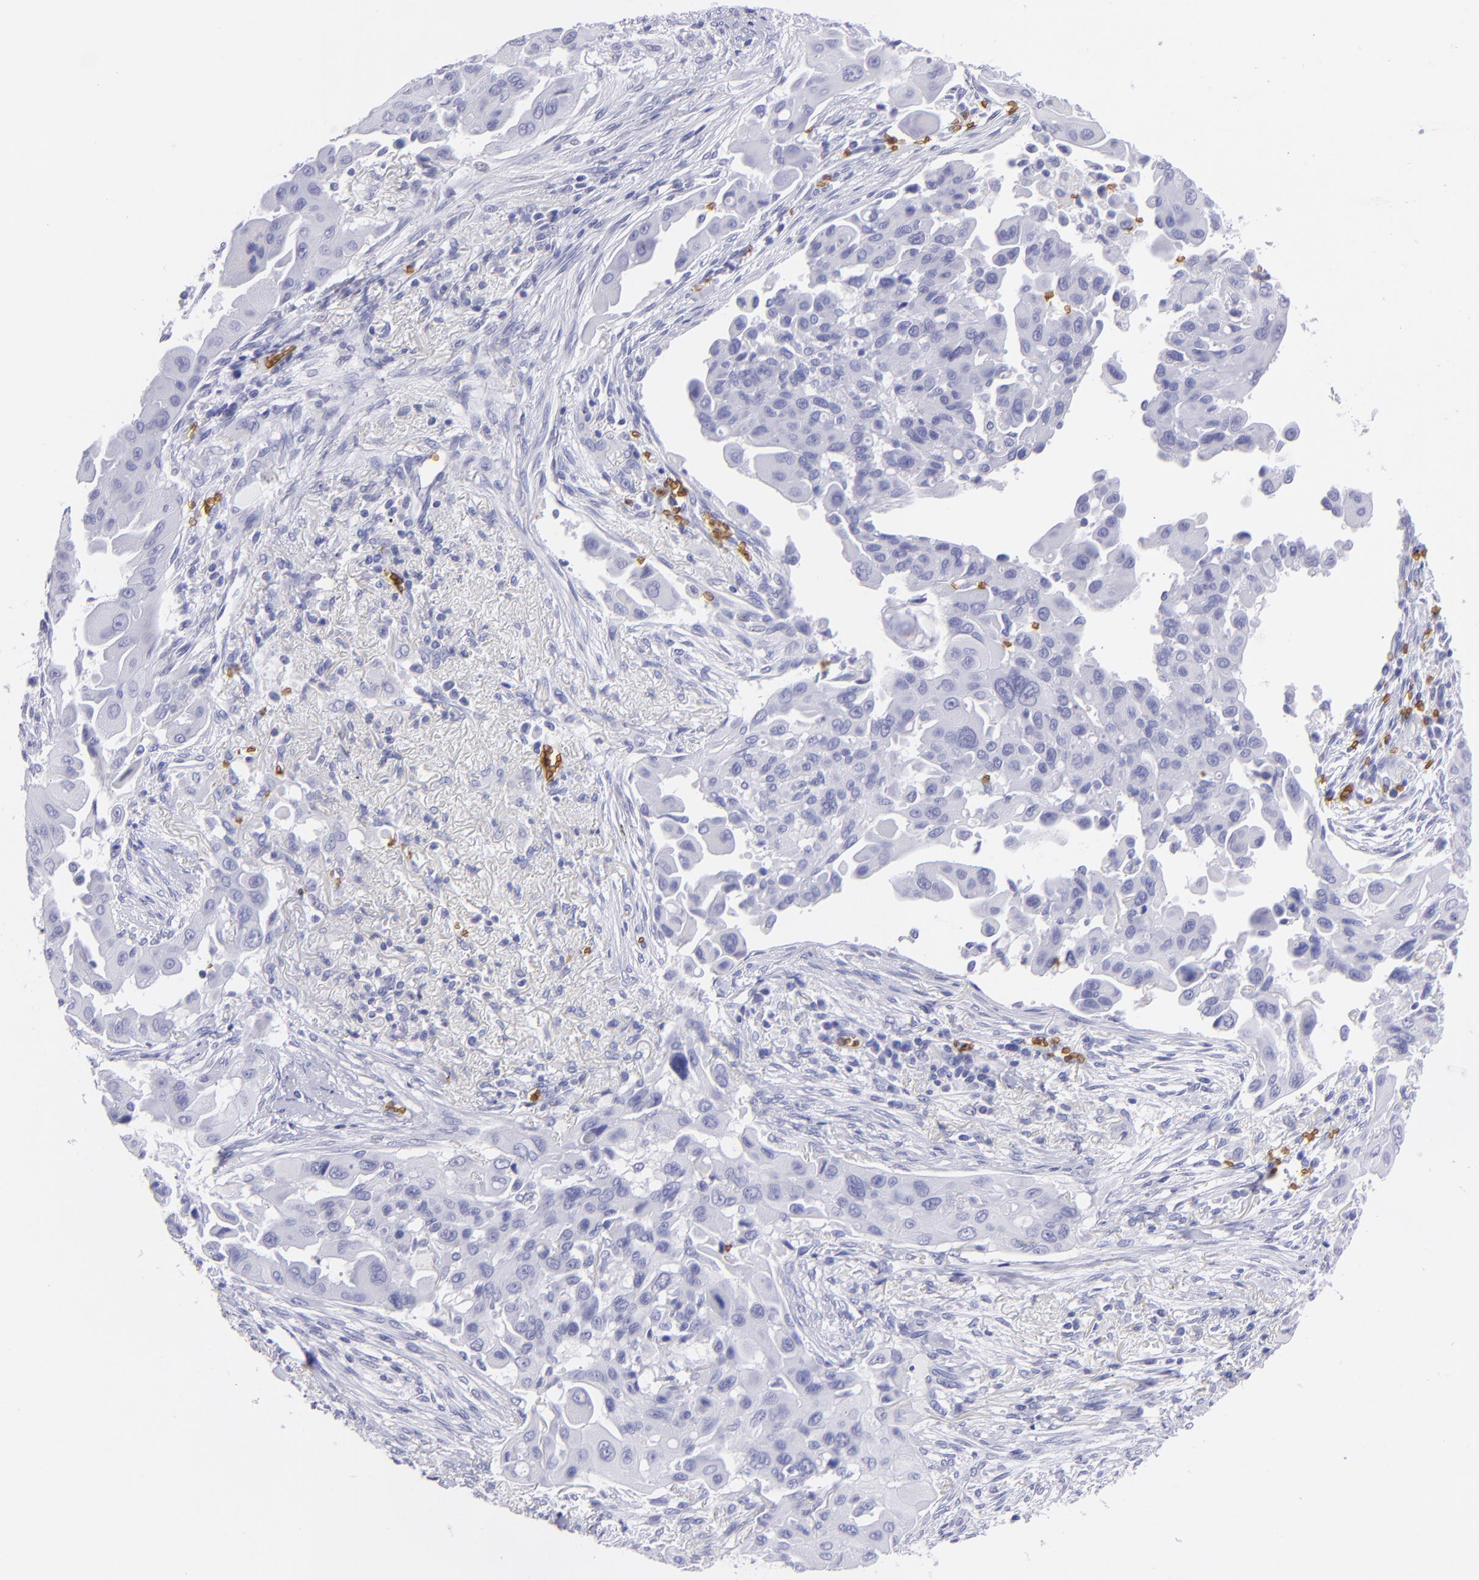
{"staining": {"intensity": "negative", "quantity": "none", "location": "none"}, "tissue": "lung cancer", "cell_type": "Tumor cells", "image_type": "cancer", "snomed": [{"axis": "morphology", "description": "Adenocarcinoma, NOS"}, {"axis": "topography", "description": "Lung"}], "caption": "Immunohistochemistry (IHC) of human lung cancer displays no positivity in tumor cells.", "gene": "GYPA", "patient": {"sex": "male", "age": 68}}